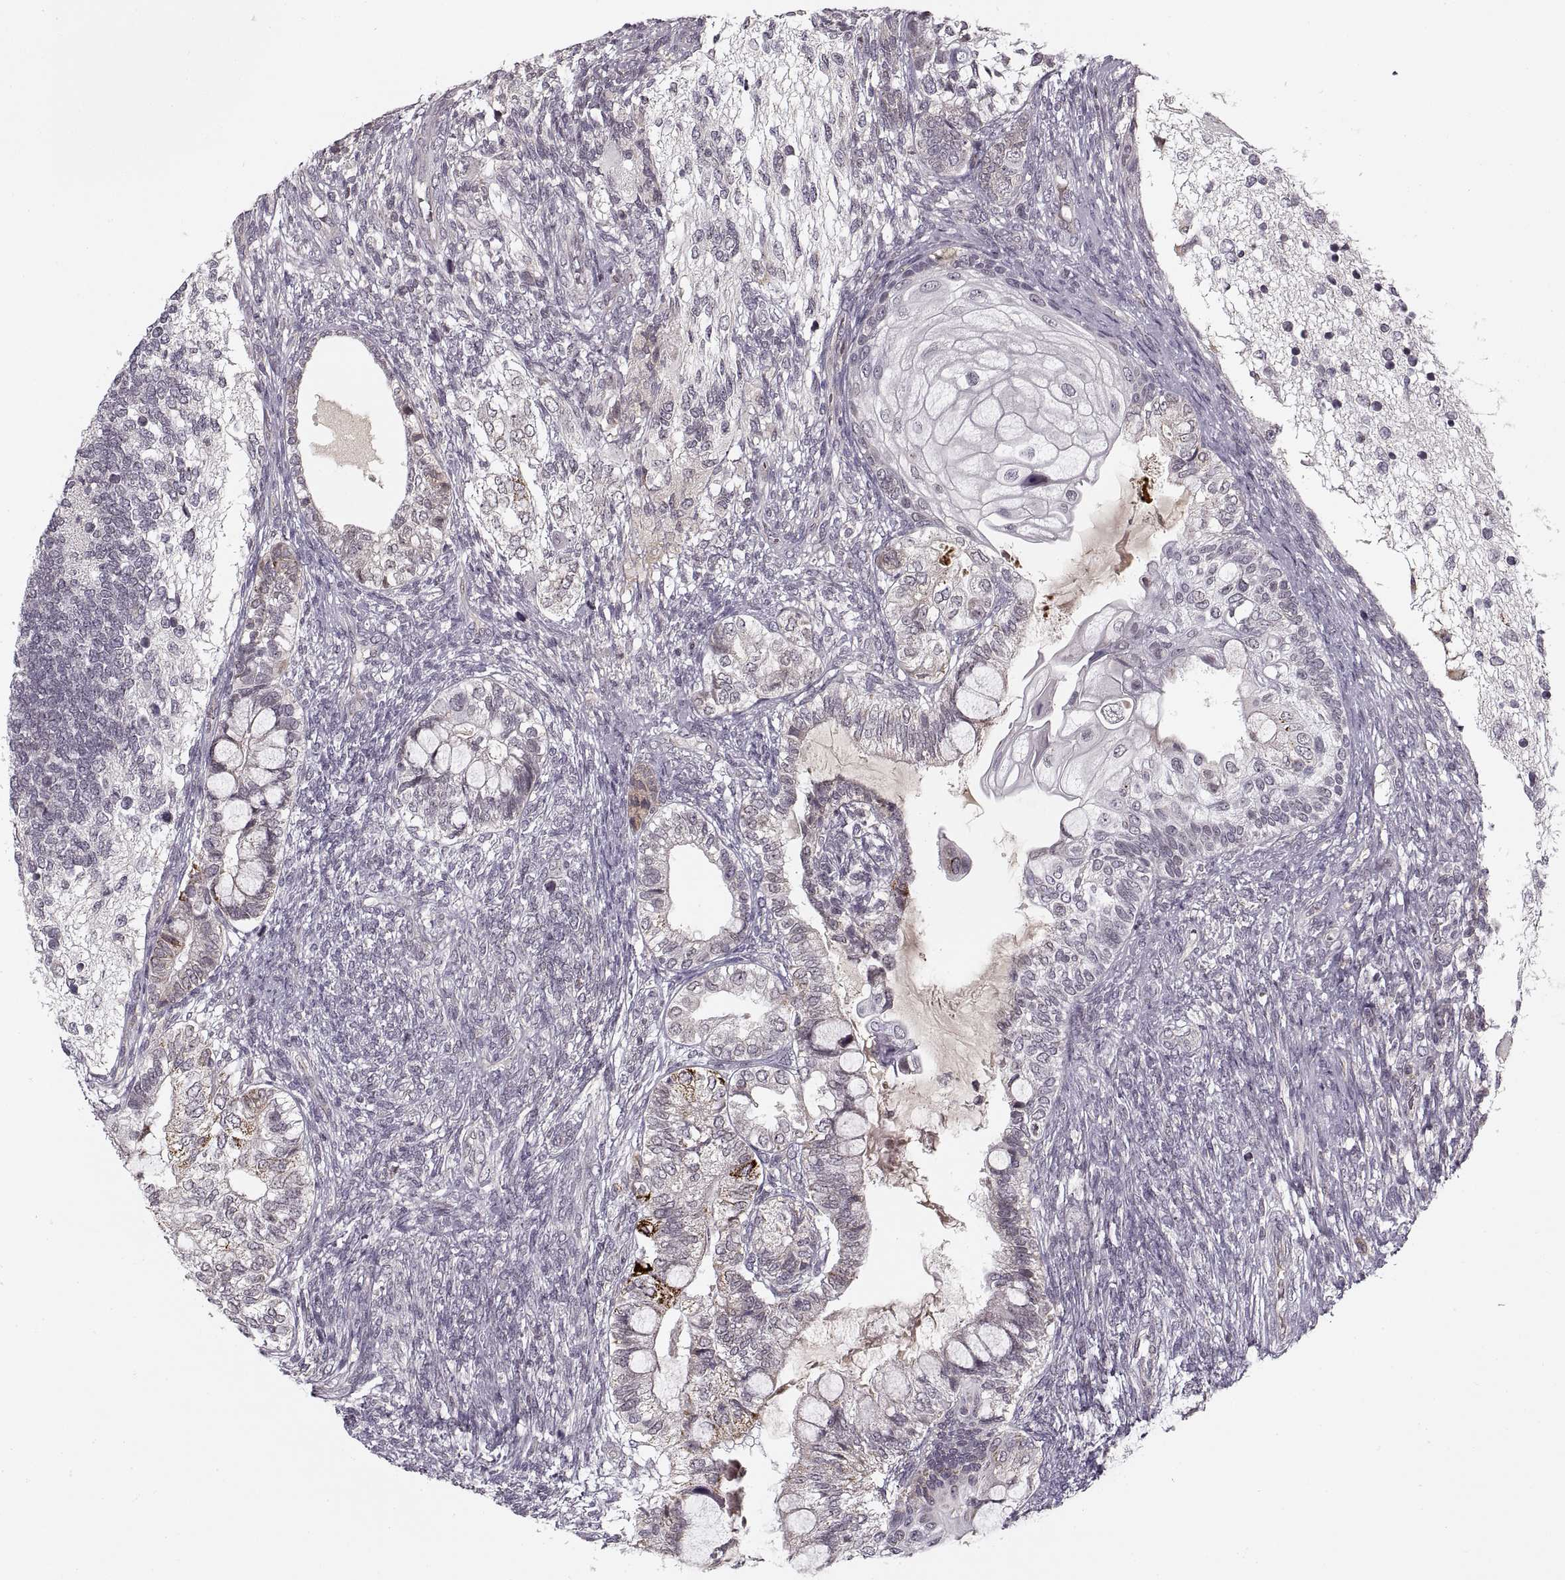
{"staining": {"intensity": "negative", "quantity": "none", "location": "none"}, "tissue": "testis cancer", "cell_type": "Tumor cells", "image_type": "cancer", "snomed": [{"axis": "morphology", "description": "Seminoma, NOS"}, {"axis": "morphology", "description": "Carcinoma, Embryonal, NOS"}, {"axis": "topography", "description": "Testis"}], "caption": "DAB (3,3'-diaminobenzidine) immunohistochemical staining of human testis embryonal carcinoma displays no significant positivity in tumor cells. (DAB immunohistochemistry (IHC) visualized using brightfield microscopy, high magnification).", "gene": "ASIC3", "patient": {"sex": "male", "age": 41}}